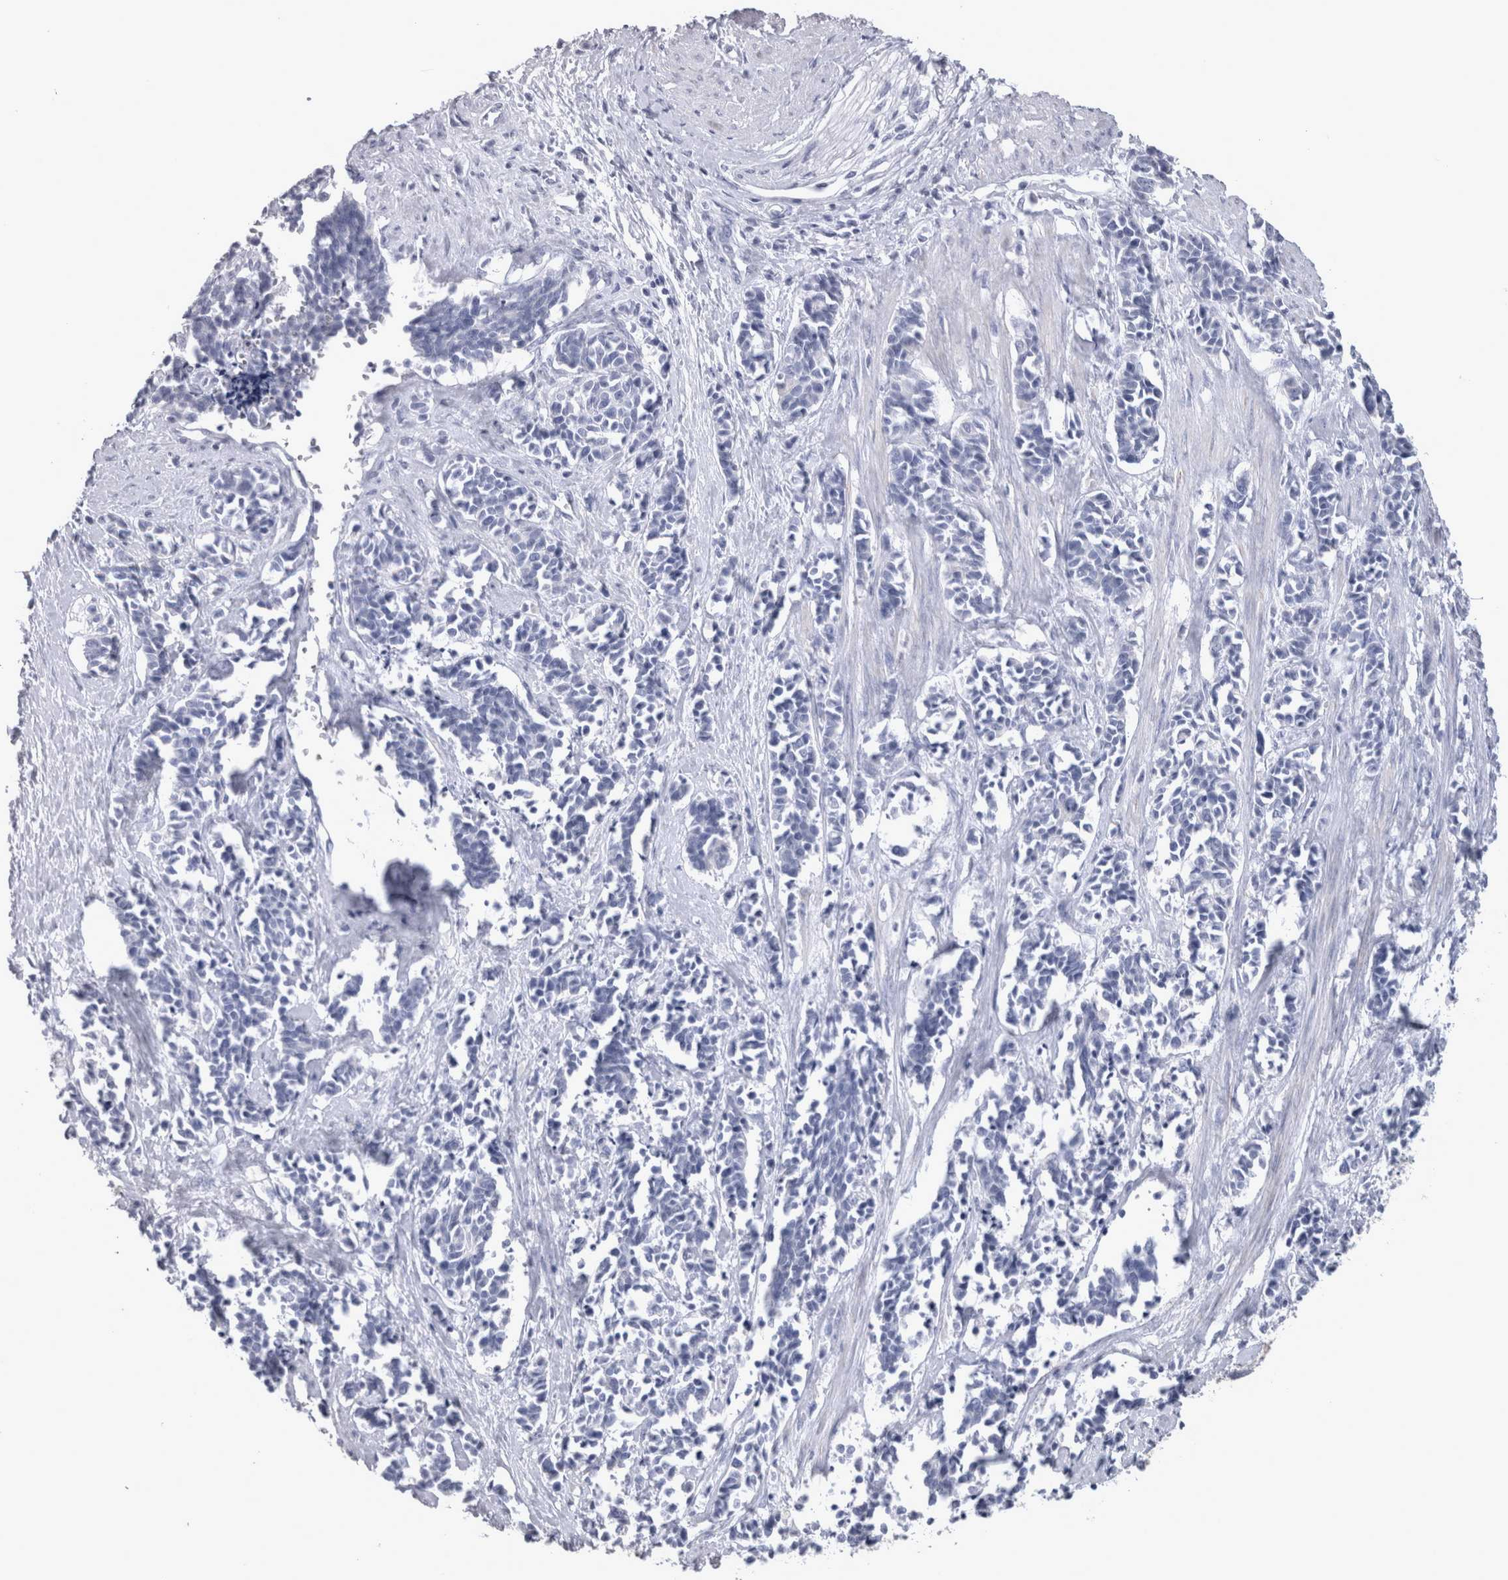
{"staining": {"intensity": "negative", "quantity": "none", "location": "none"}, "tissue": "cervical cancer", "cell_type": "Tumor cells", "image_type": "cancer", "snomed": [{"axis": "morphology", "description": "Squamous cell carcinoma, NOS"}, {"axis": "topography", "description": "Cervix"}], "caption": "There is no significant positivity in tumor cells of cervical cancer.", "gene": "MSMB", "patient": {"sex": "female", "age": 35}}